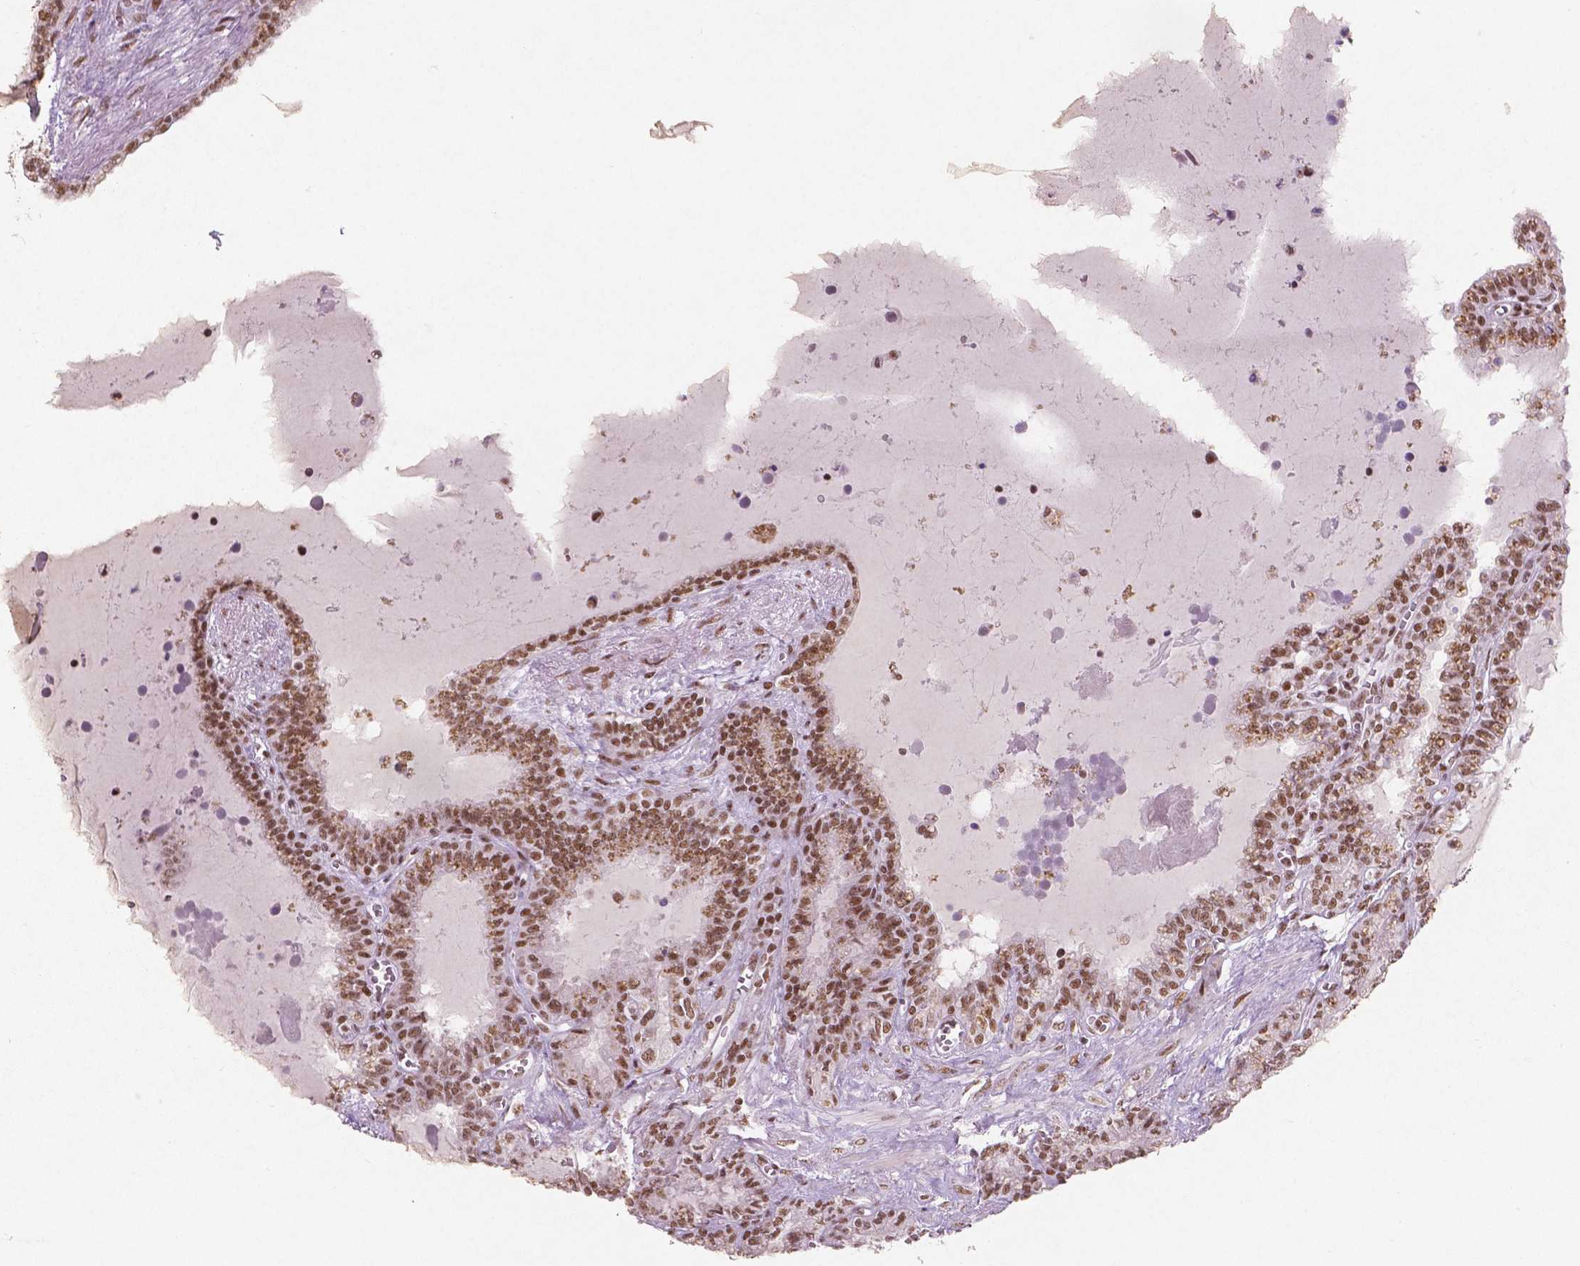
{"staining": {"intensity": "moderate", "quantity": "25%-75%", "location": "nuclear"}, "tissue": "seminal vesicle", "cell_type": "Glandular cells", "image_type": "normal", "snomed": [{"axis": "morphology", "description": "Normal tissue, NOS"}, {"axis": "morphology", "description": "Urothelial carcinoma, NOS"}, {"axis": "topography", "description": "Urinary bladder"}, {"axis": "topography", "description": "Seminal veicle"}], "caption": "Immunohistochemistry (DAB (3,3'-diaminobenzidine)) staining of benign seminal vesicle demonstrates moderate nuclear protein positivity in about 25%-75% of glandular cells.", "gene": "BRD4", "patient": {"sex": "male", "age": 76}}